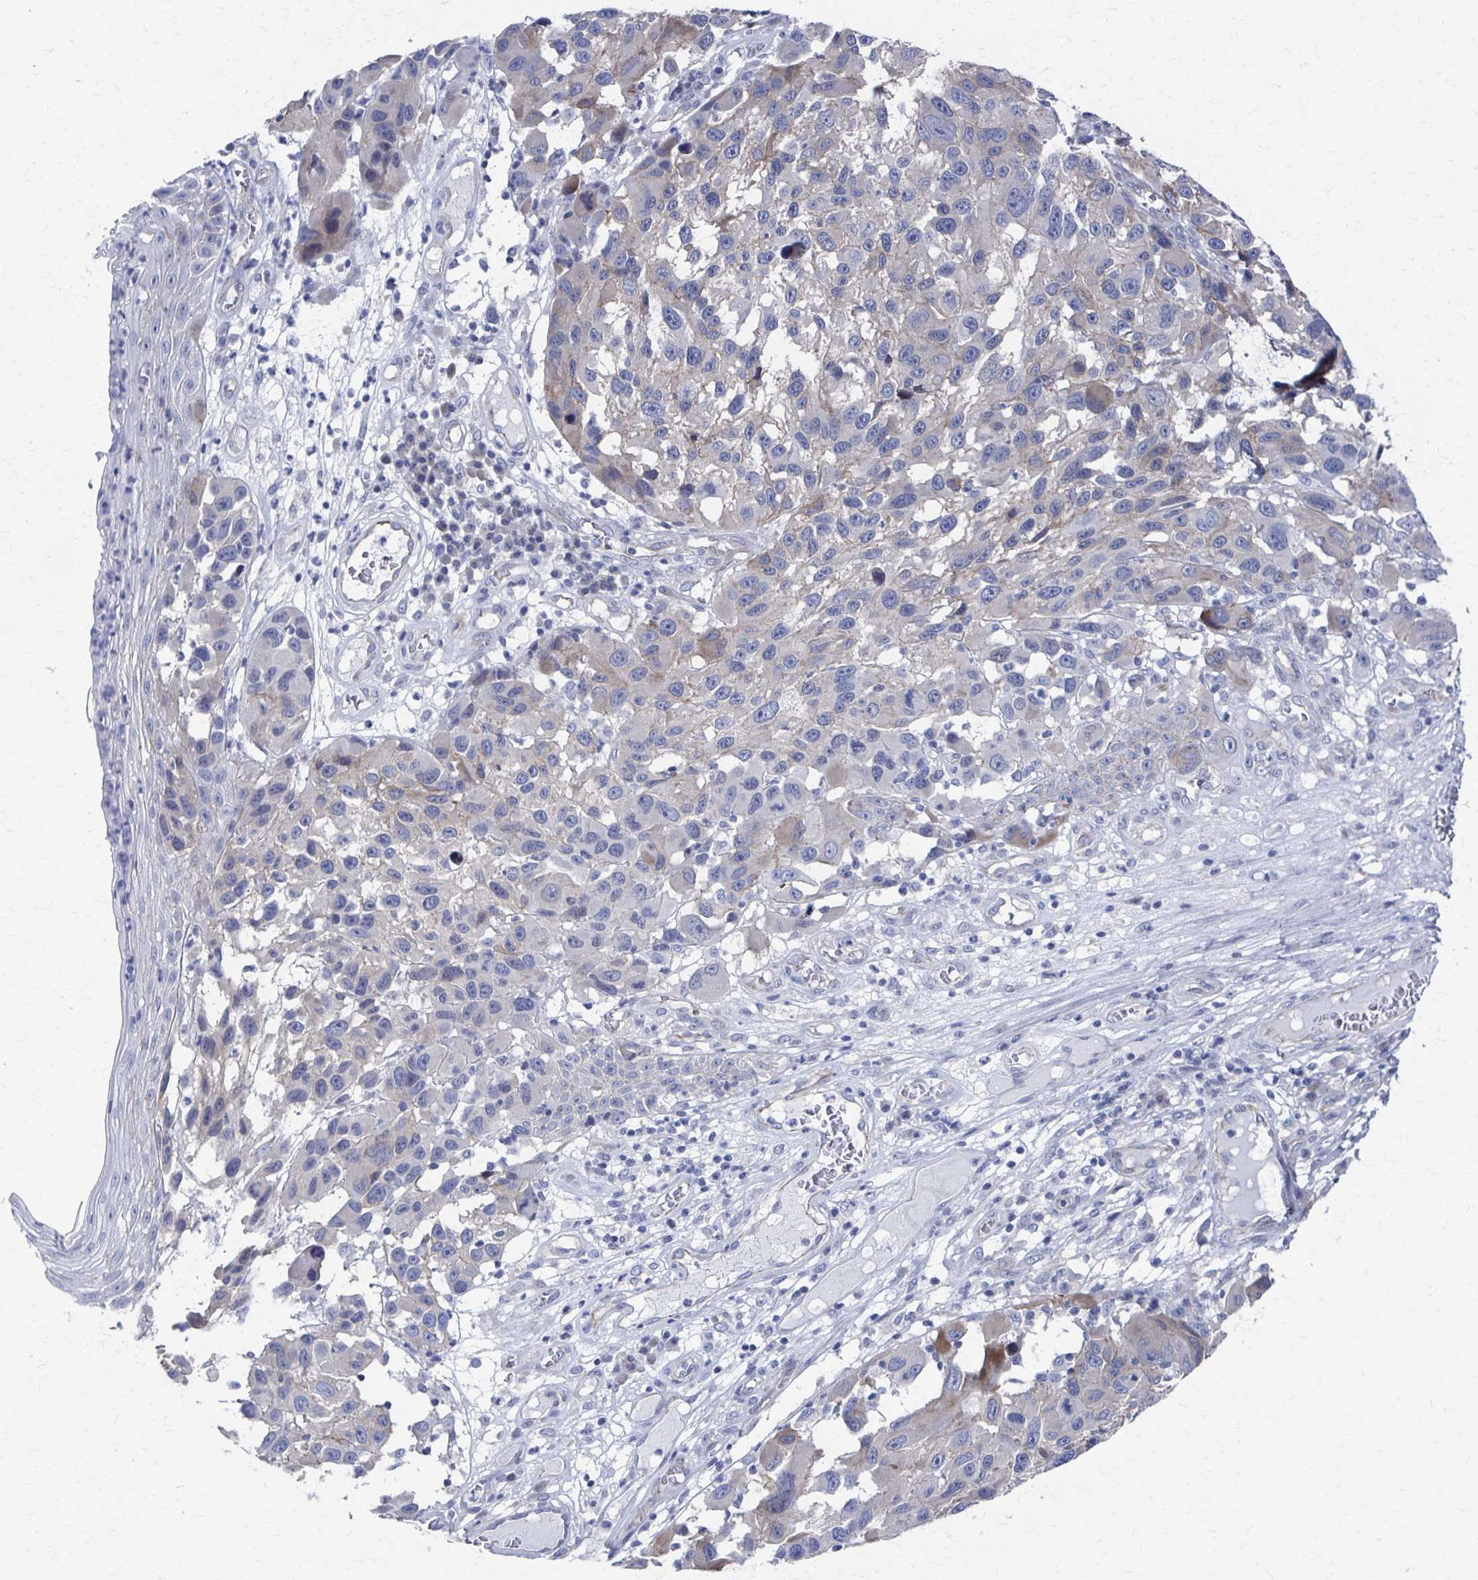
{"staining": {"intensity": "negative", "quantity": "none", "location": "none"}, "tissue": "melanoma", "cell_type": "Tumor cells", "image_type": "cancer", "snomed": [{"axis": "morphology", "description": "Malignant melanoma, NOS"}, {"axis": "topography", "description": "Skin"}], "caption": "High power microscopy photomicrograph of an immunohistochemistry photomicrograph of malignant melanoma, revealing no significant expression in tumor cells.", "gene": "PLEKHG7", "patient": {"sex": "male", "age": 53}}